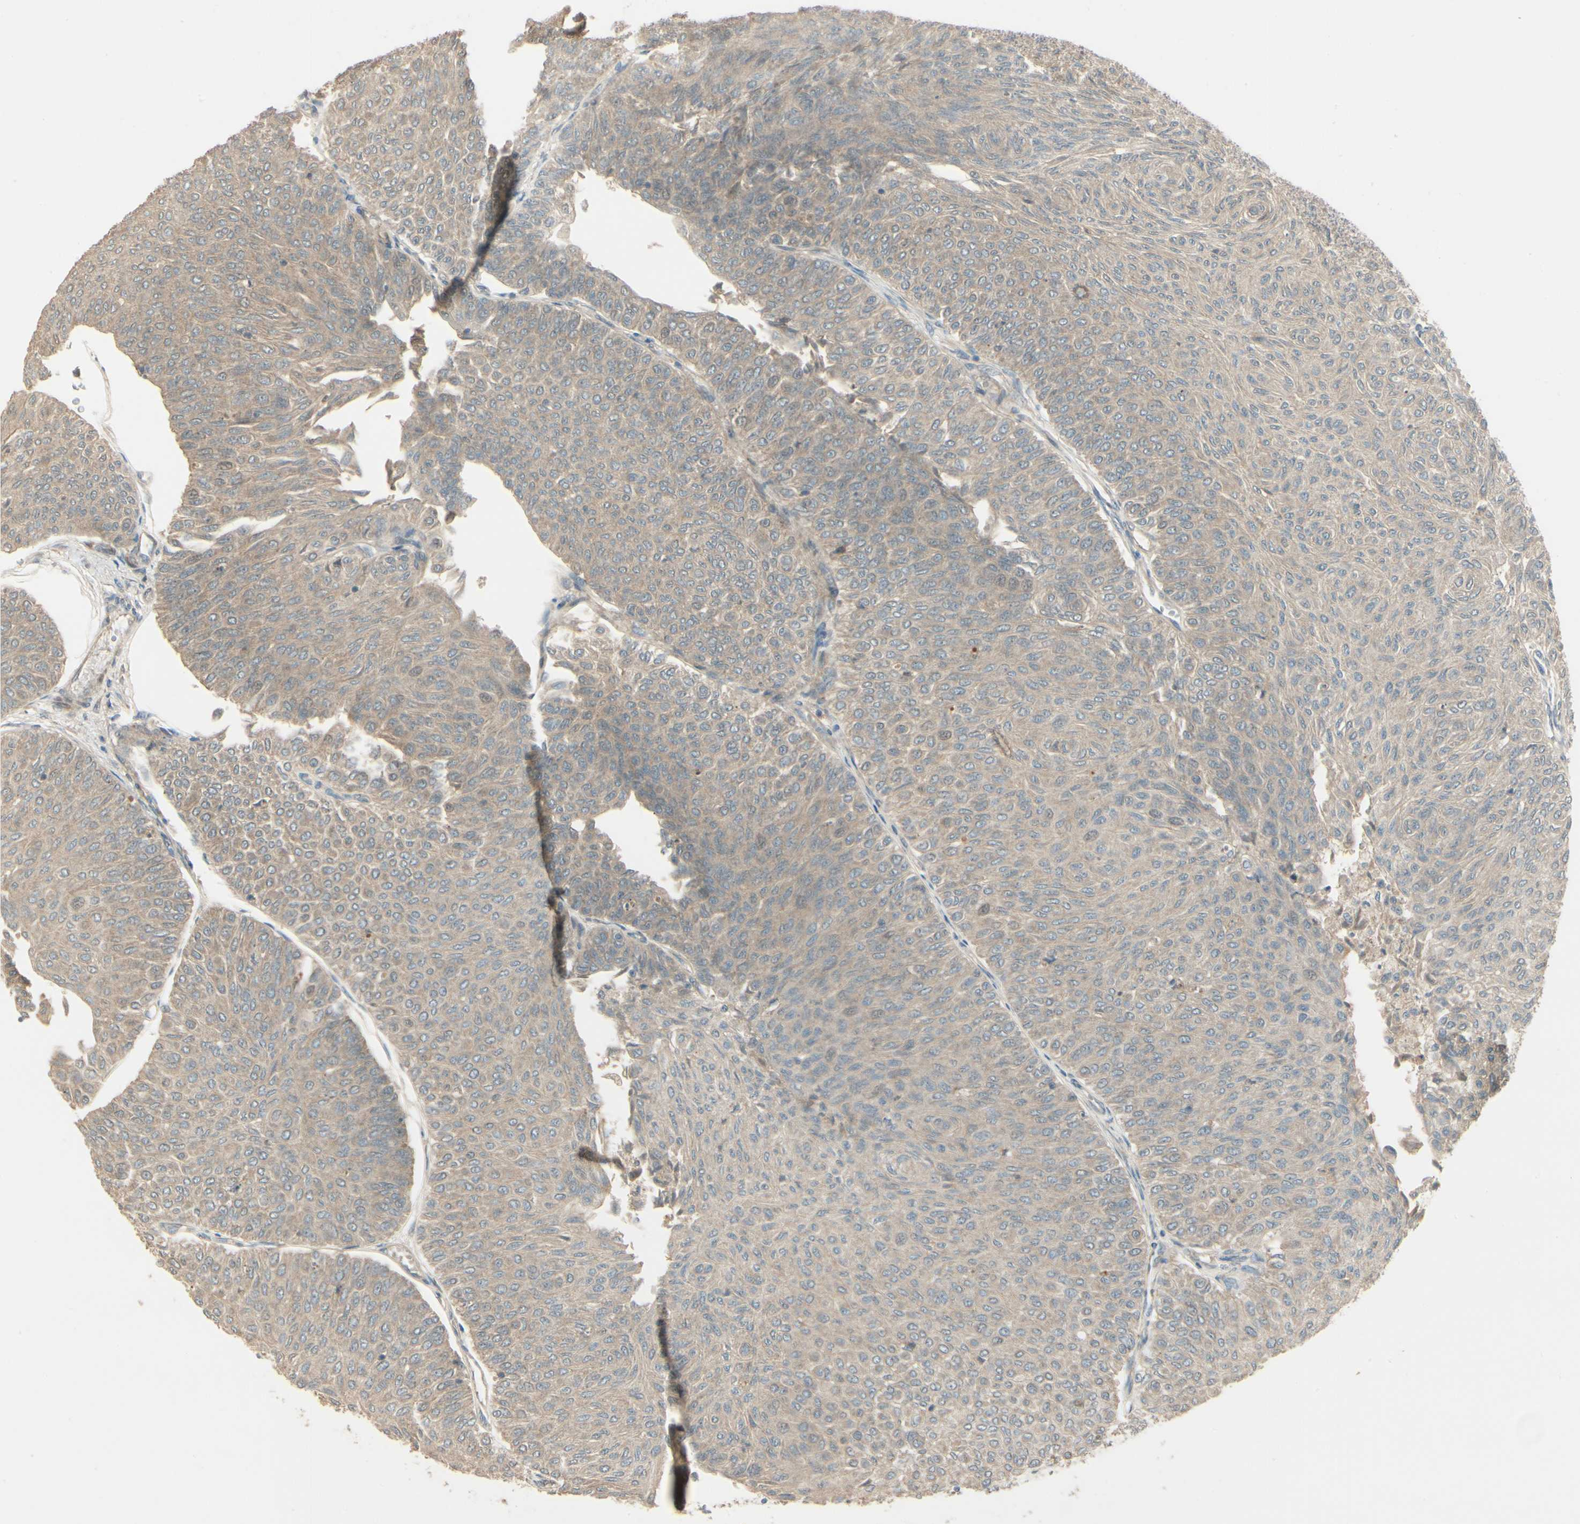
{"staining": {"intensity": "weak", "quantity": ">75%", "location": "cytoplasmic/membranous"}, "tissue": "urothelial cancer", "cell_type": "Tumor cells", "image_type": "cancer", "snomed": [{"axis": "morphology", "description": "Urothelial carcinoma, Low grade"}, {"axis": "topography", "description": "Urinary bladder"}], "caption": "DAB immunohistochemical staining of urothelial cancer shows weak cytoplasmic/membranous protein expression in approximately >75% of tumor cells. The protein of interest is shown in brown color, while the nuclei are stained blue.", "gene": "ACVR1", "patient": {"sex": "male", "age": 78}}